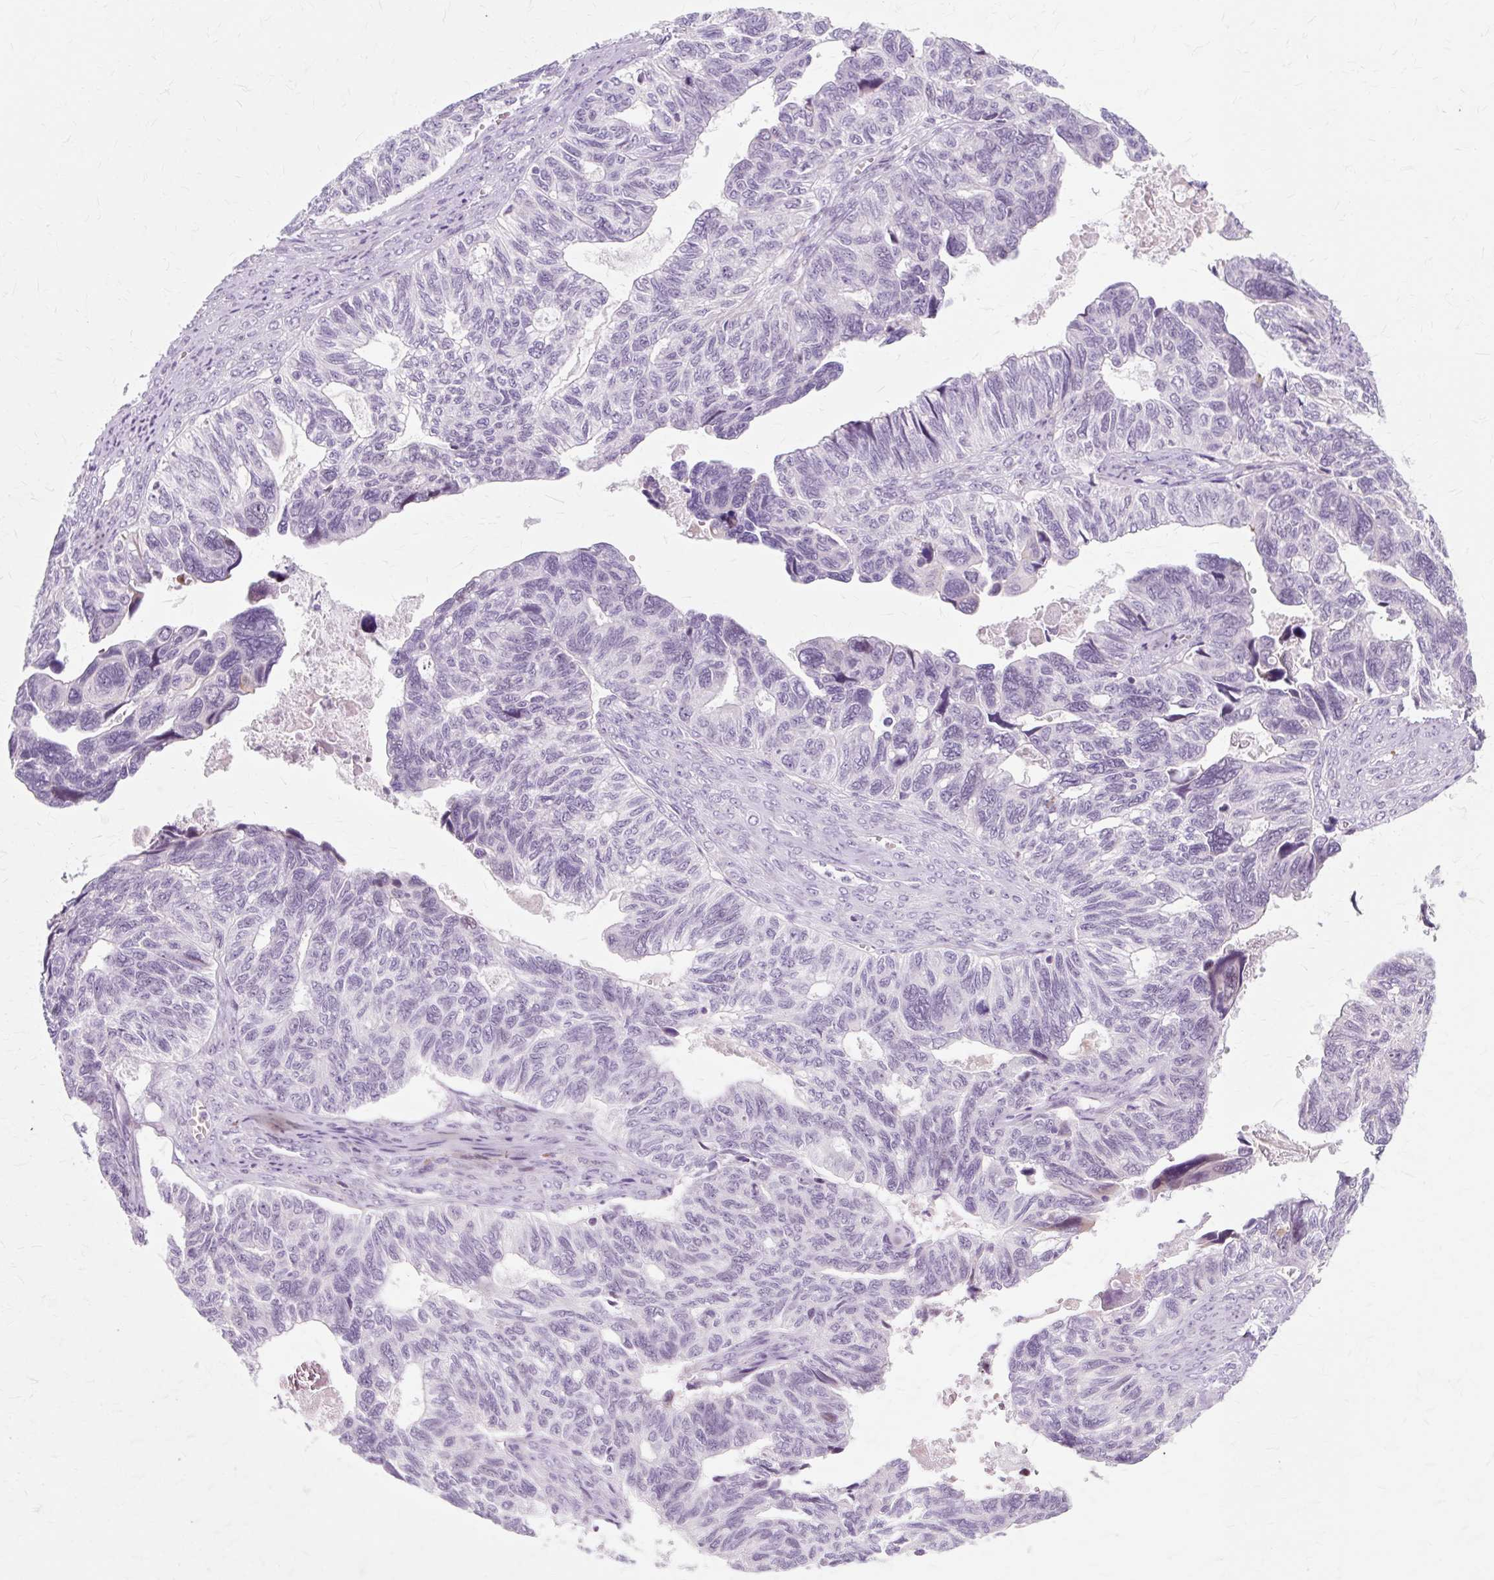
{"staining": {"intensity": "negative", "quantity": "none", "location": "none"}, "tissue": "ovarian cancer", "cell_type": "Tumor cells", "image_type": "cancer", "snomed": [{"axis": "morphology", "description": "Cystadenocarcinoma, serous, NOS"}, {"axis": "topography", "description": "Ovary"}], "caption": "Ovarian cancer stained for a protein using immunohistochemistry (IHC) reveals no staining tumor cells.", "gene": "IRX2", "patient": {"sex": "female", "age": 79}}